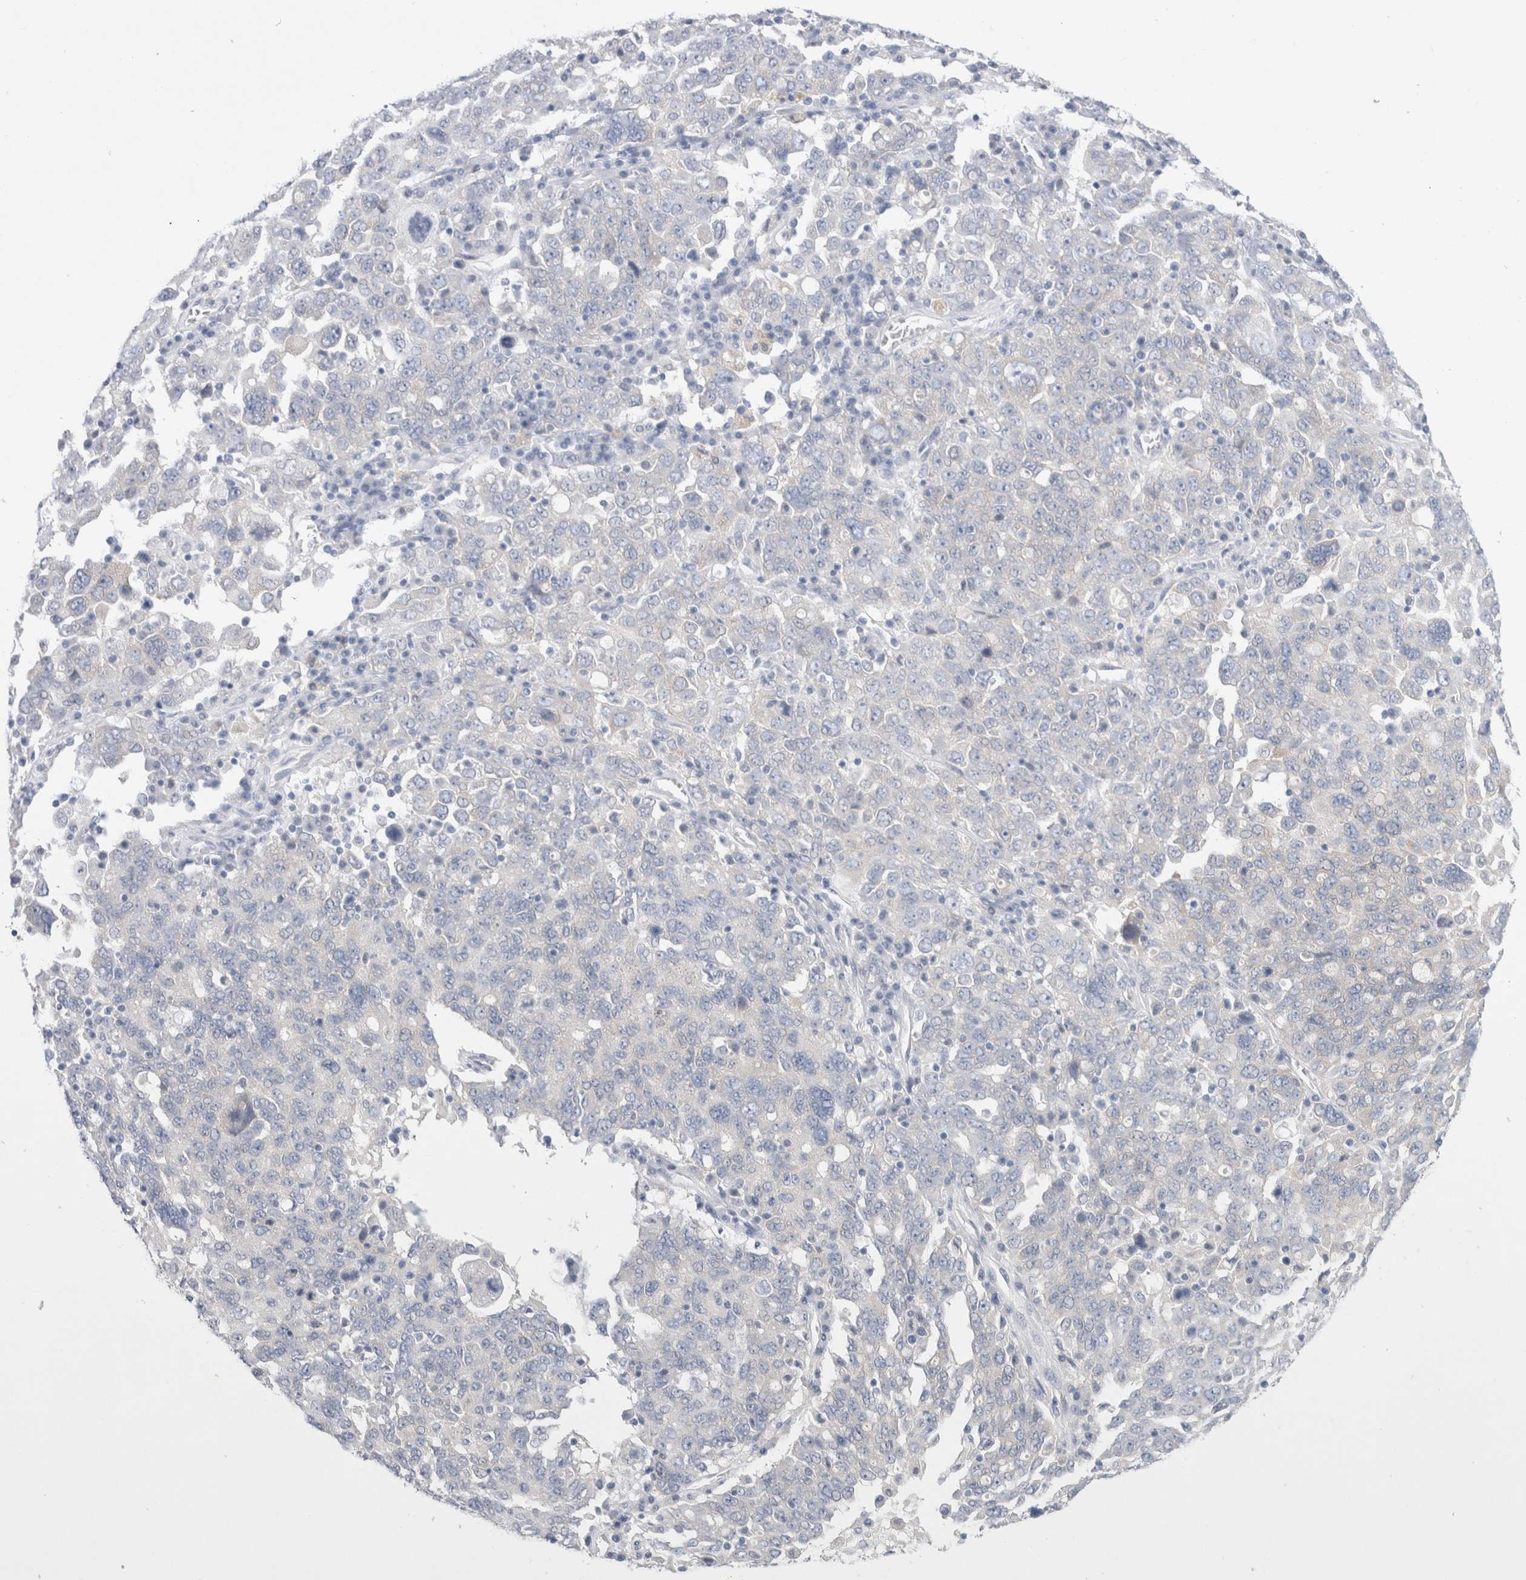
{"staining": {"intensity": "negative", "quantity": "none", "location": "none"}, "tissue": "ovarian cancer", "cell_type": "Tumor cells", "image_type": "cancer", "snomed": [{"axis": "morphology", "description": "Carcinoma, endometroid"}, {"axis": "topography", "description": "Ovary"}], "caption": "There is no significant staining in tumor cells of endometroid carcinoma (ovarian). (Brightfield microscopy of DAB immunohistochemistry at high magnification).", "gene": "WIPF2", "patient": {"sex": "female", "age": 62}}